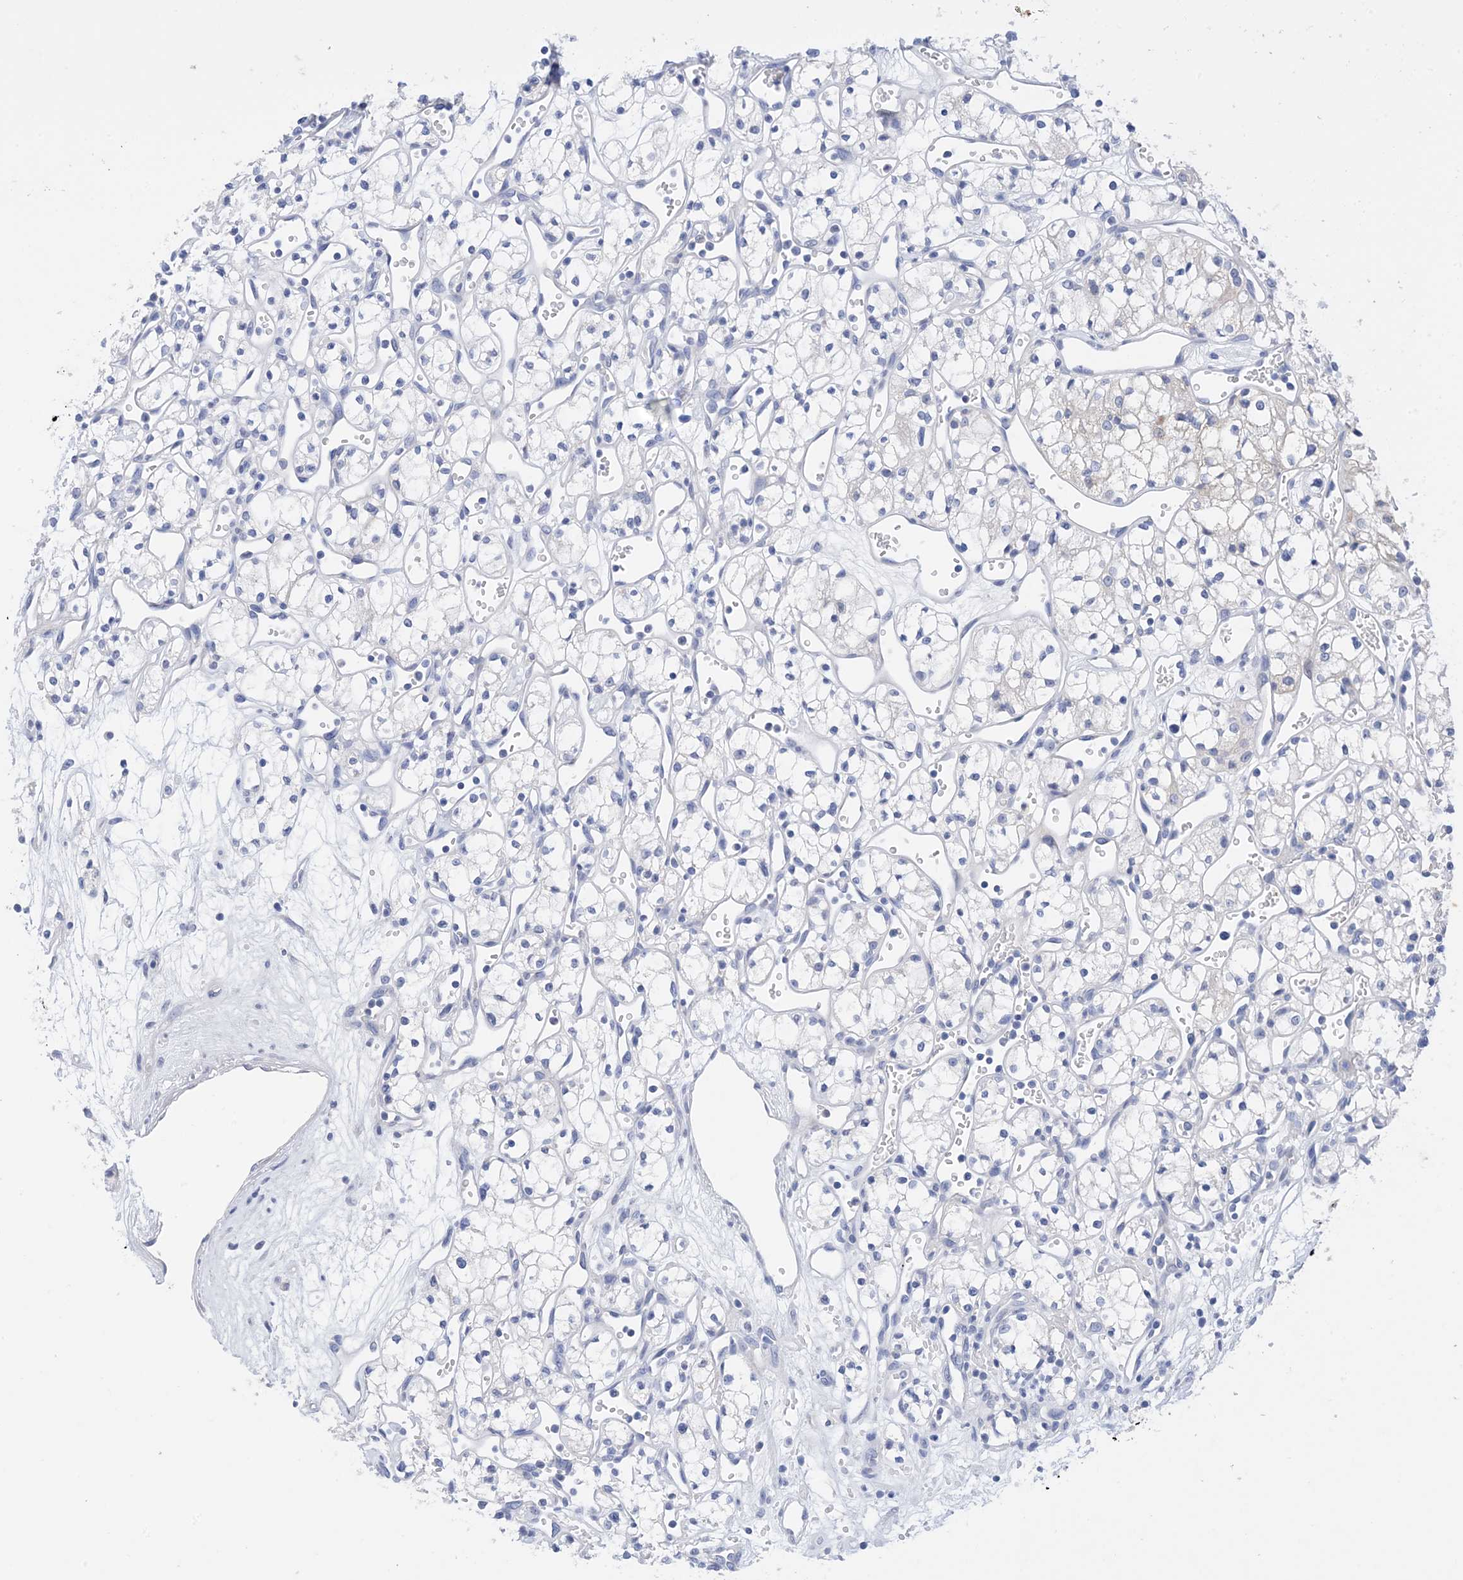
{"staining": {"intensity": "negative", "quantity": "none", "location": "none"}, "tissue": "renal cancer", "cell_type": "Tumor cells", "image_type": "cancer", "snomed": [{"axis": "morphology", "description": "Adenocarcinoma, NOS"}, {"axis": "topography", "description": "Kidney"}], "caption": "An immunohistochemistry photomicrograph of renal adenocarcinoma is shown. There is no staining in tumor cells of renal adenocarcinoma.", "gene": "PLK4", "patient": {"sex": "male", "age": 59}}